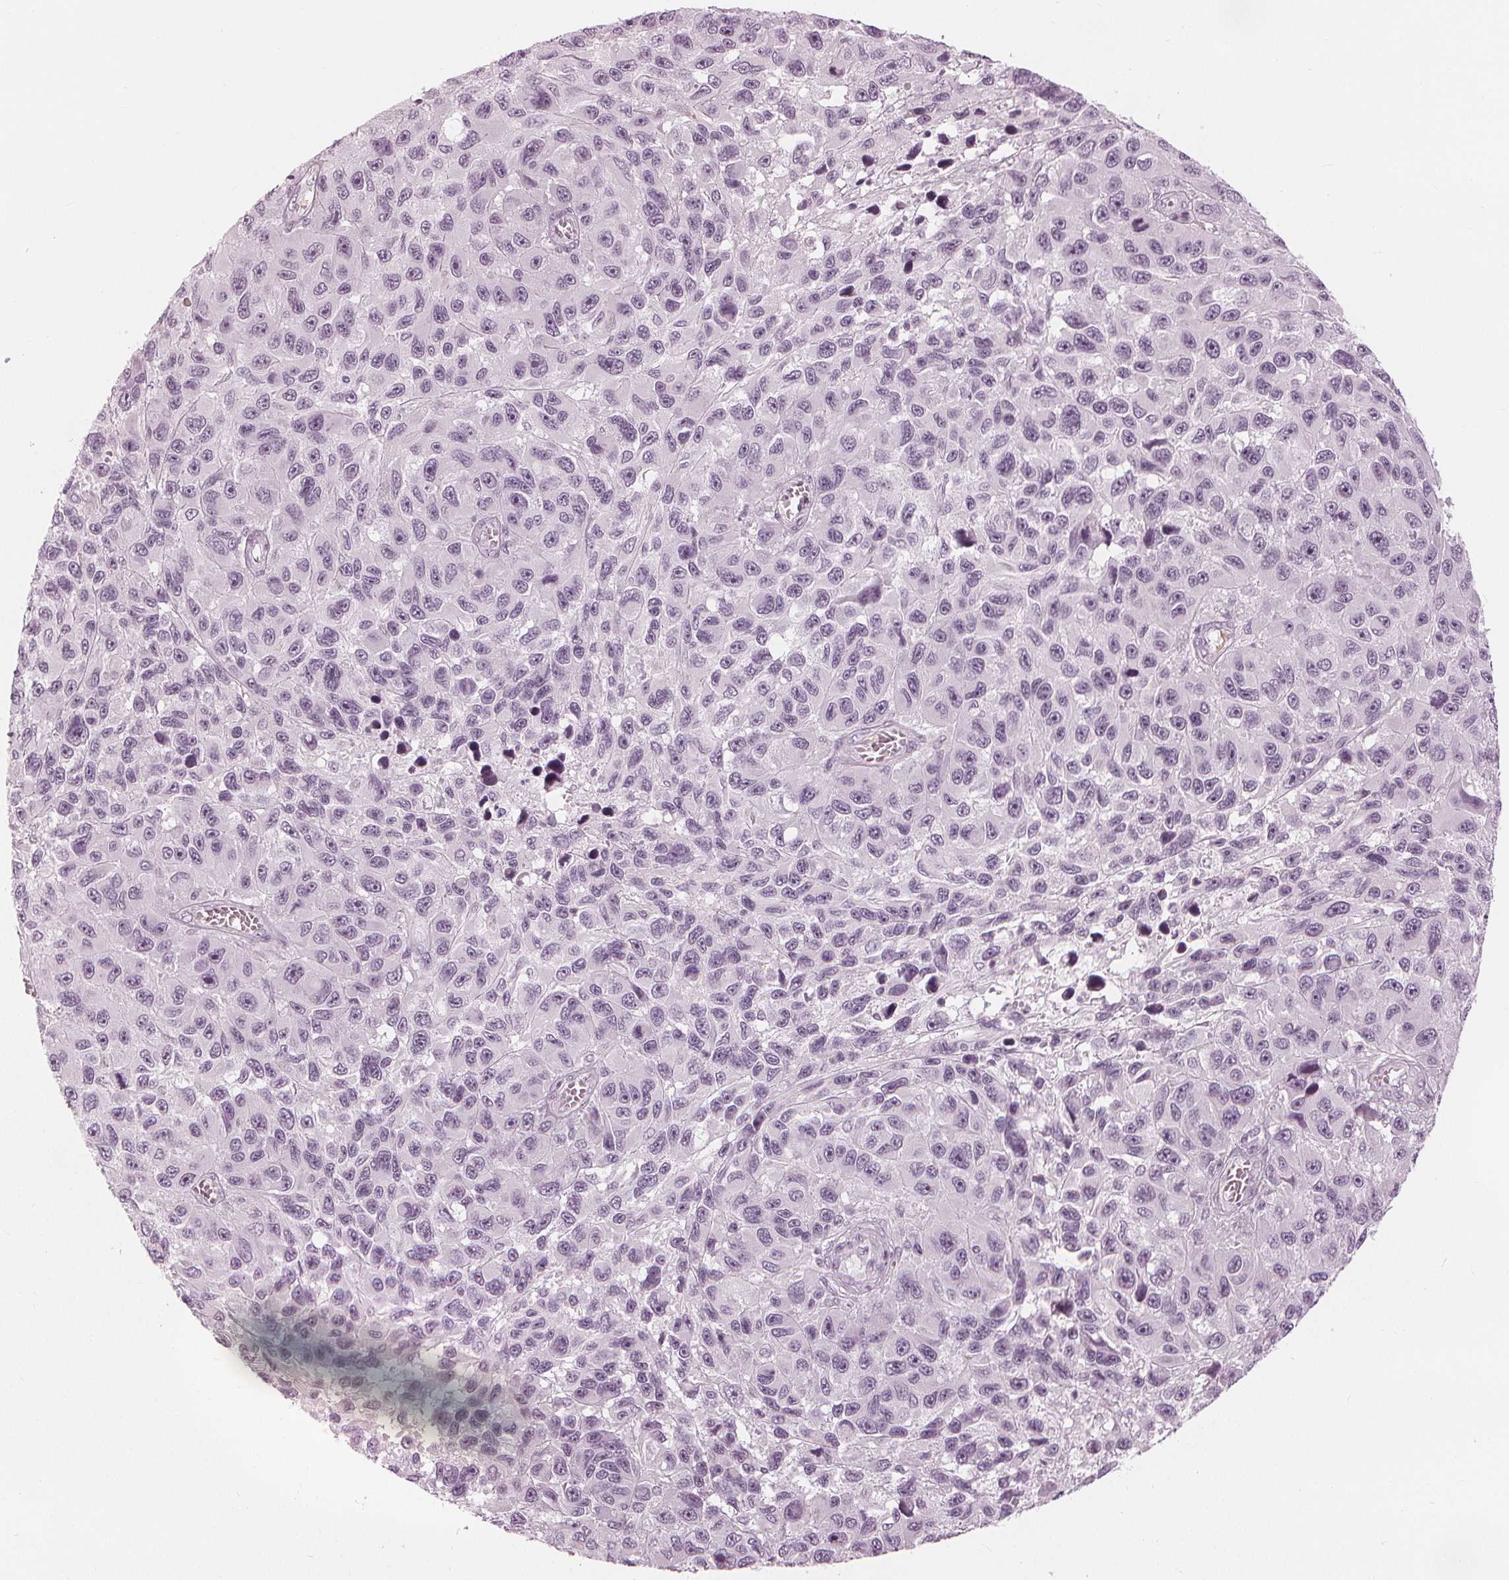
{"staining": {"intensity": "negative", "quantity": "none", "location": "none"}, "tissue": "melanoma", "cell_type": "Tumor cells", "image_type": "cancer", "snomed": [{"axis": "morphology", "description": "Malignant melanoma, NOS"}, {"axis": "topography", "description": "Skin"}], "caption": "An immunohistochemistry image of melanoma is shown. There is no staining in tumor cells of melanoma. Brightfield microscopy of immunohistochemistry stained with DAB (3,3'-diaminobenzidine) (brown) and hematoxylin (blue), captured at high magnification.", "gene": "PAEP", "patient": {"sex": "male", "age": 53}}